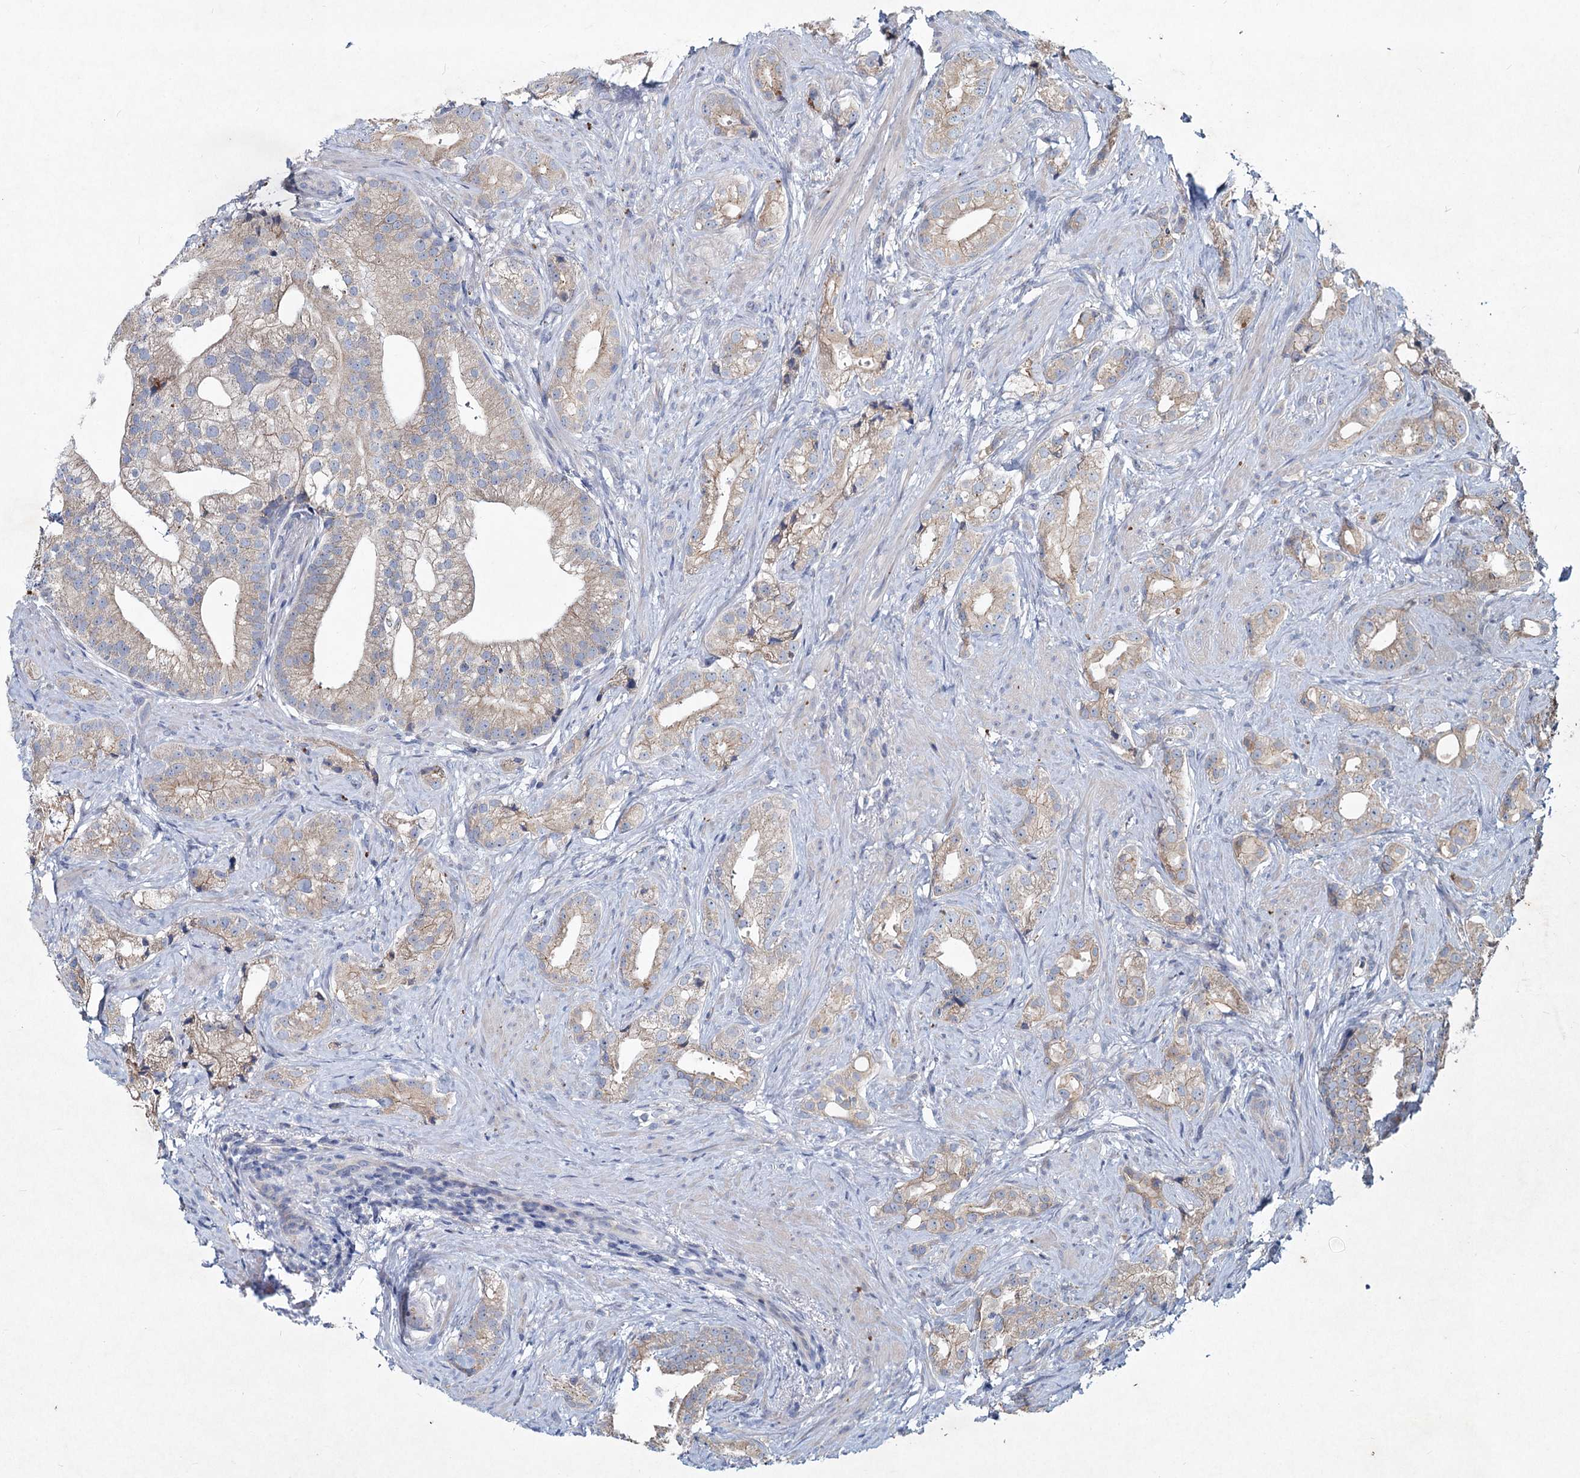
{"staining": {"intensity": "weak", "quantity": "25%-75%", "location": "cytoplasmic/membranous"}, "tissue": "prostate cancer", "cell_type": "Tumor cells", "image_type": "cancer", "snomed": [{"axis": "morphology", "description": "Adenocarcinoma, Low grade"}, {"axis": "topography", "description": "Prostate"}], "caption": "Immunohistochemistry photomicrograph of neoplastic tissue: prostate cancer stained using immunohistochemistry (IHC) exhibits low levels of weak protein expression localized specifically in the cytoplasmic/membranous of tumor cells, appearing as a cytoplasmic/membranous brown color.", "gene": "TMX2", "patient": {"sex": "male", "age": 71}}